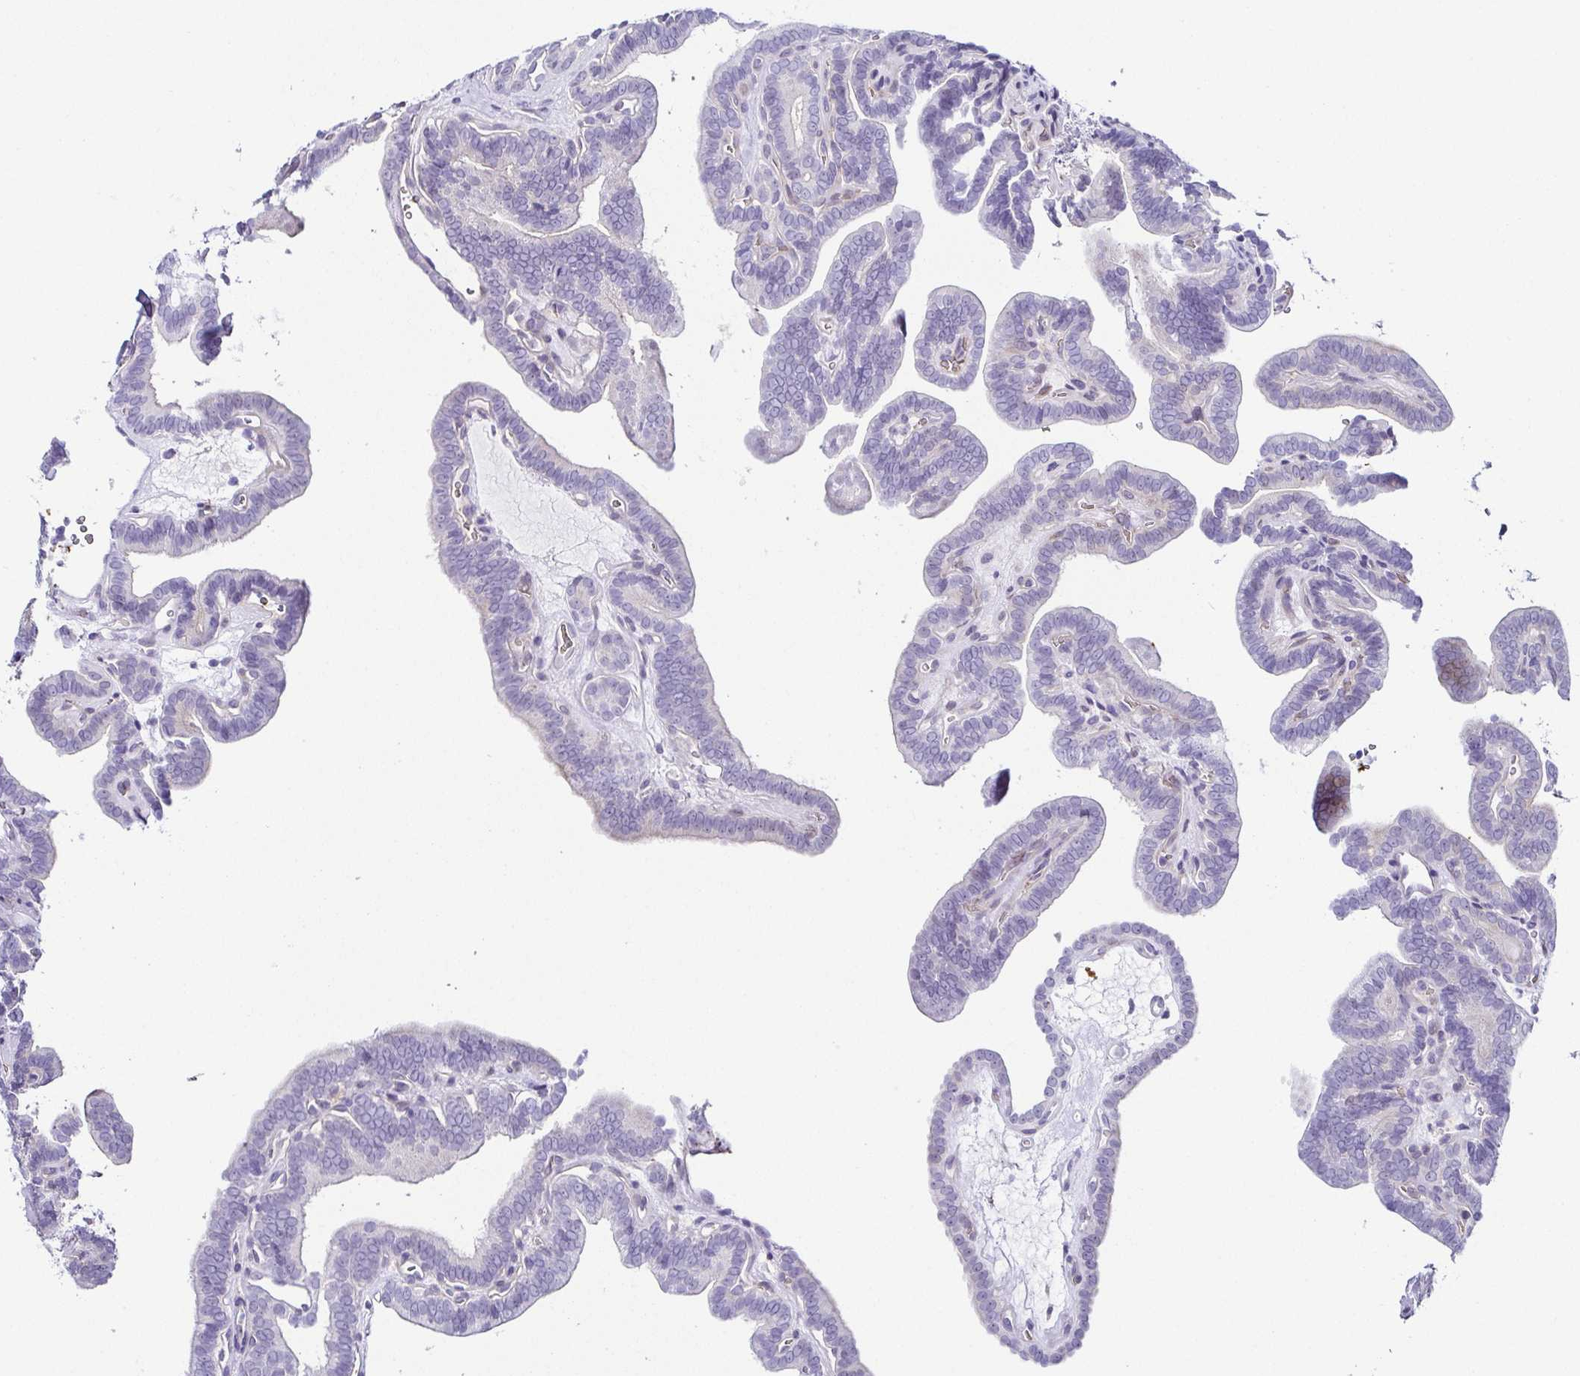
{"staining": {"intensity": "negative", "quantity": "none", "location": "none"}, "tissue": "thyroid cancer", "cell_type": "Tumor cells", "image_type": "cancer", "snomed": [{"axis": "morphology", "description": "Papillary adenocarcinoma, NOS"}, {"axis": "topography", "description": "Thyroid gland"}], "caption": "Immunohistochemistry image of neoplastic tissue: thyroid papillary adenocarcinoma stained with DAB shows no significant protein positivity in tumor cells.", "gene": "FAM162B", "patient": {"sex": "female", "age": 21}}